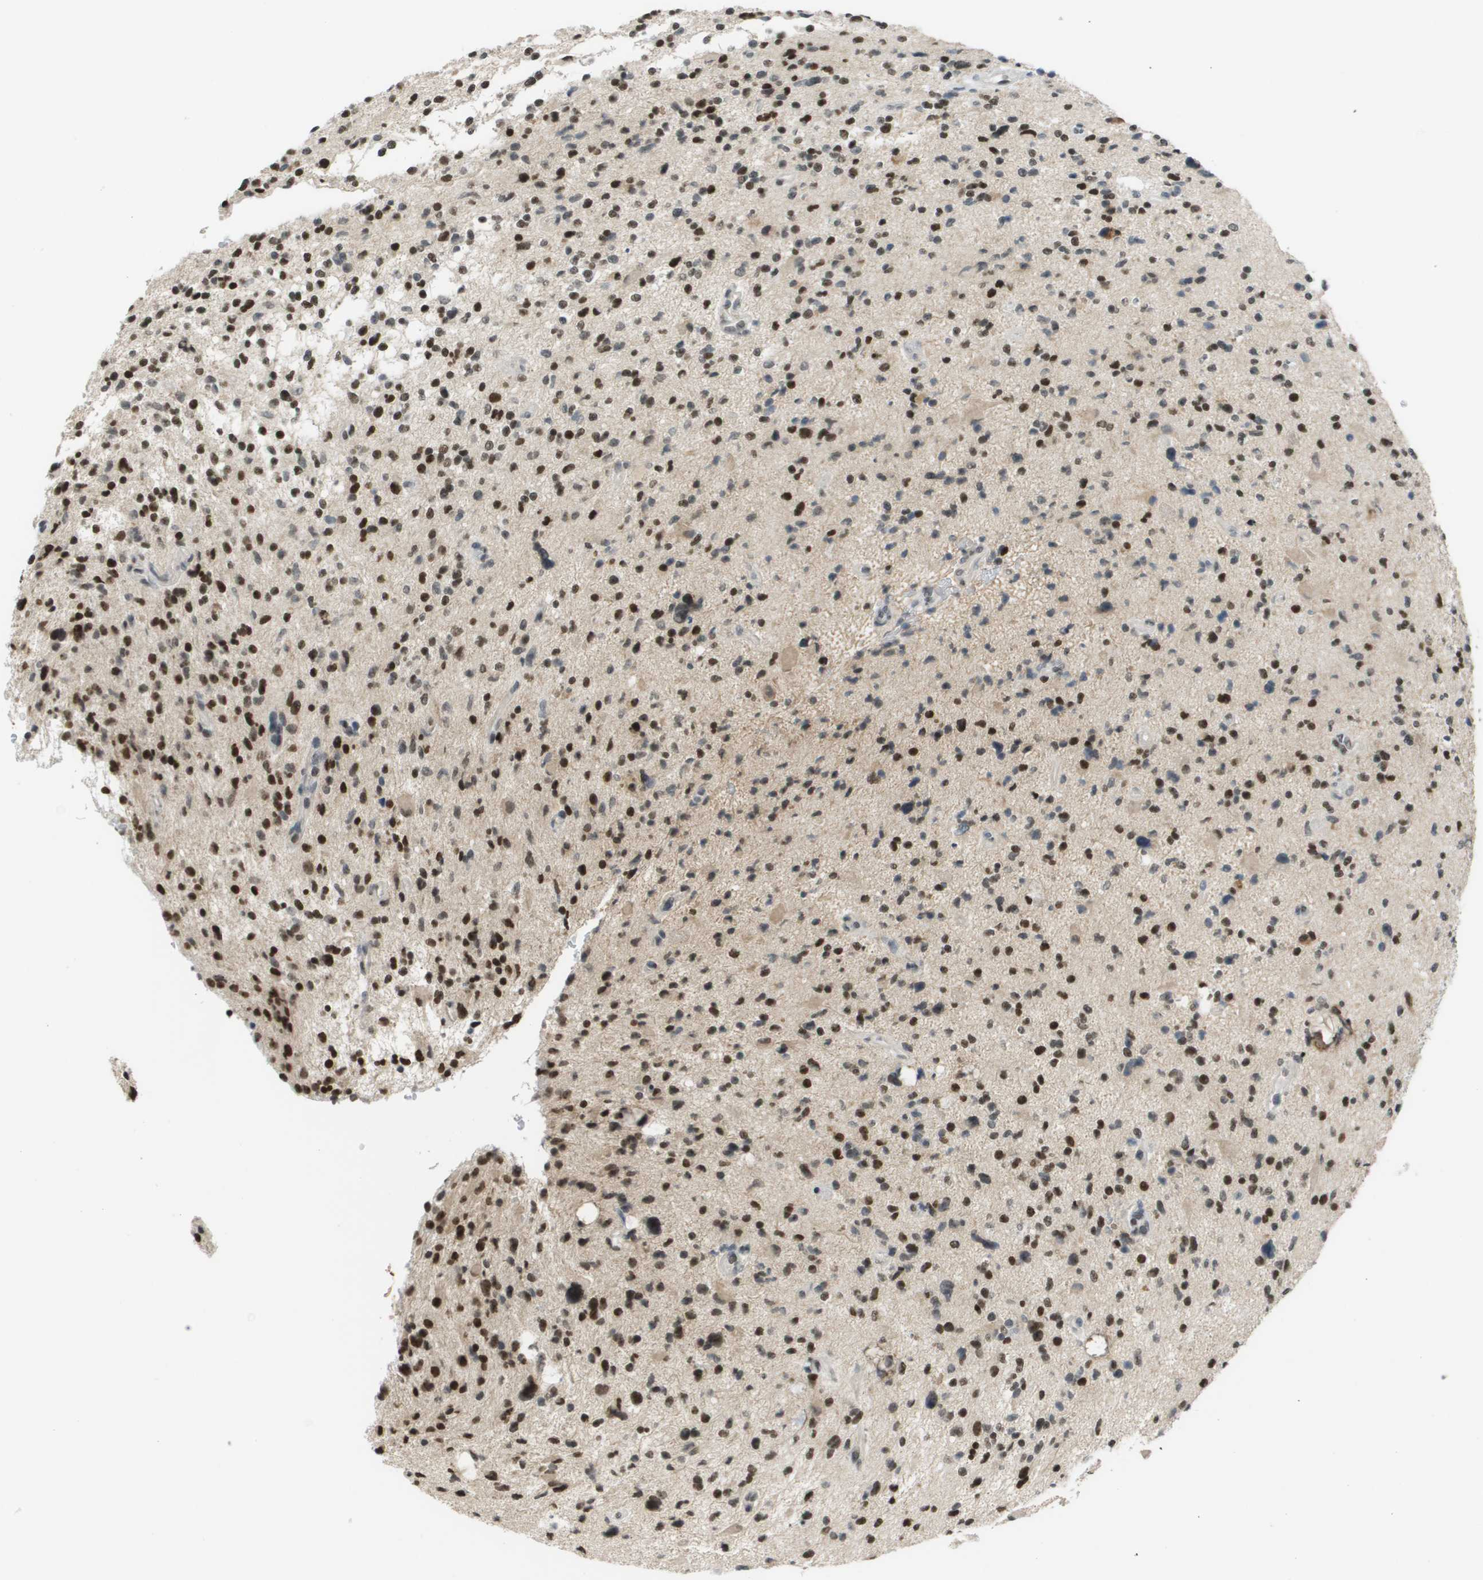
{"staining": {"intensity": "strong", "quantity": ">75%", "location": "nuclear"}, "tissue": "glioma", "cell_type": "Tumor cells", "image_type": "cancer", "snomed": [{"axis": "morphology", "description": "Glioma, malignant, High grade"}, {"axis": "topography", "description": "Brain"}], "caption": "This image exhibits glioma stained with immunohistochemistry to label a protein in brown. The nuclear of tumor cells show strong positivity for the protein. Nuclei are counter-stained blue.", "gene": "CBX5", "patient": {"sex": "male", "age": 48}}